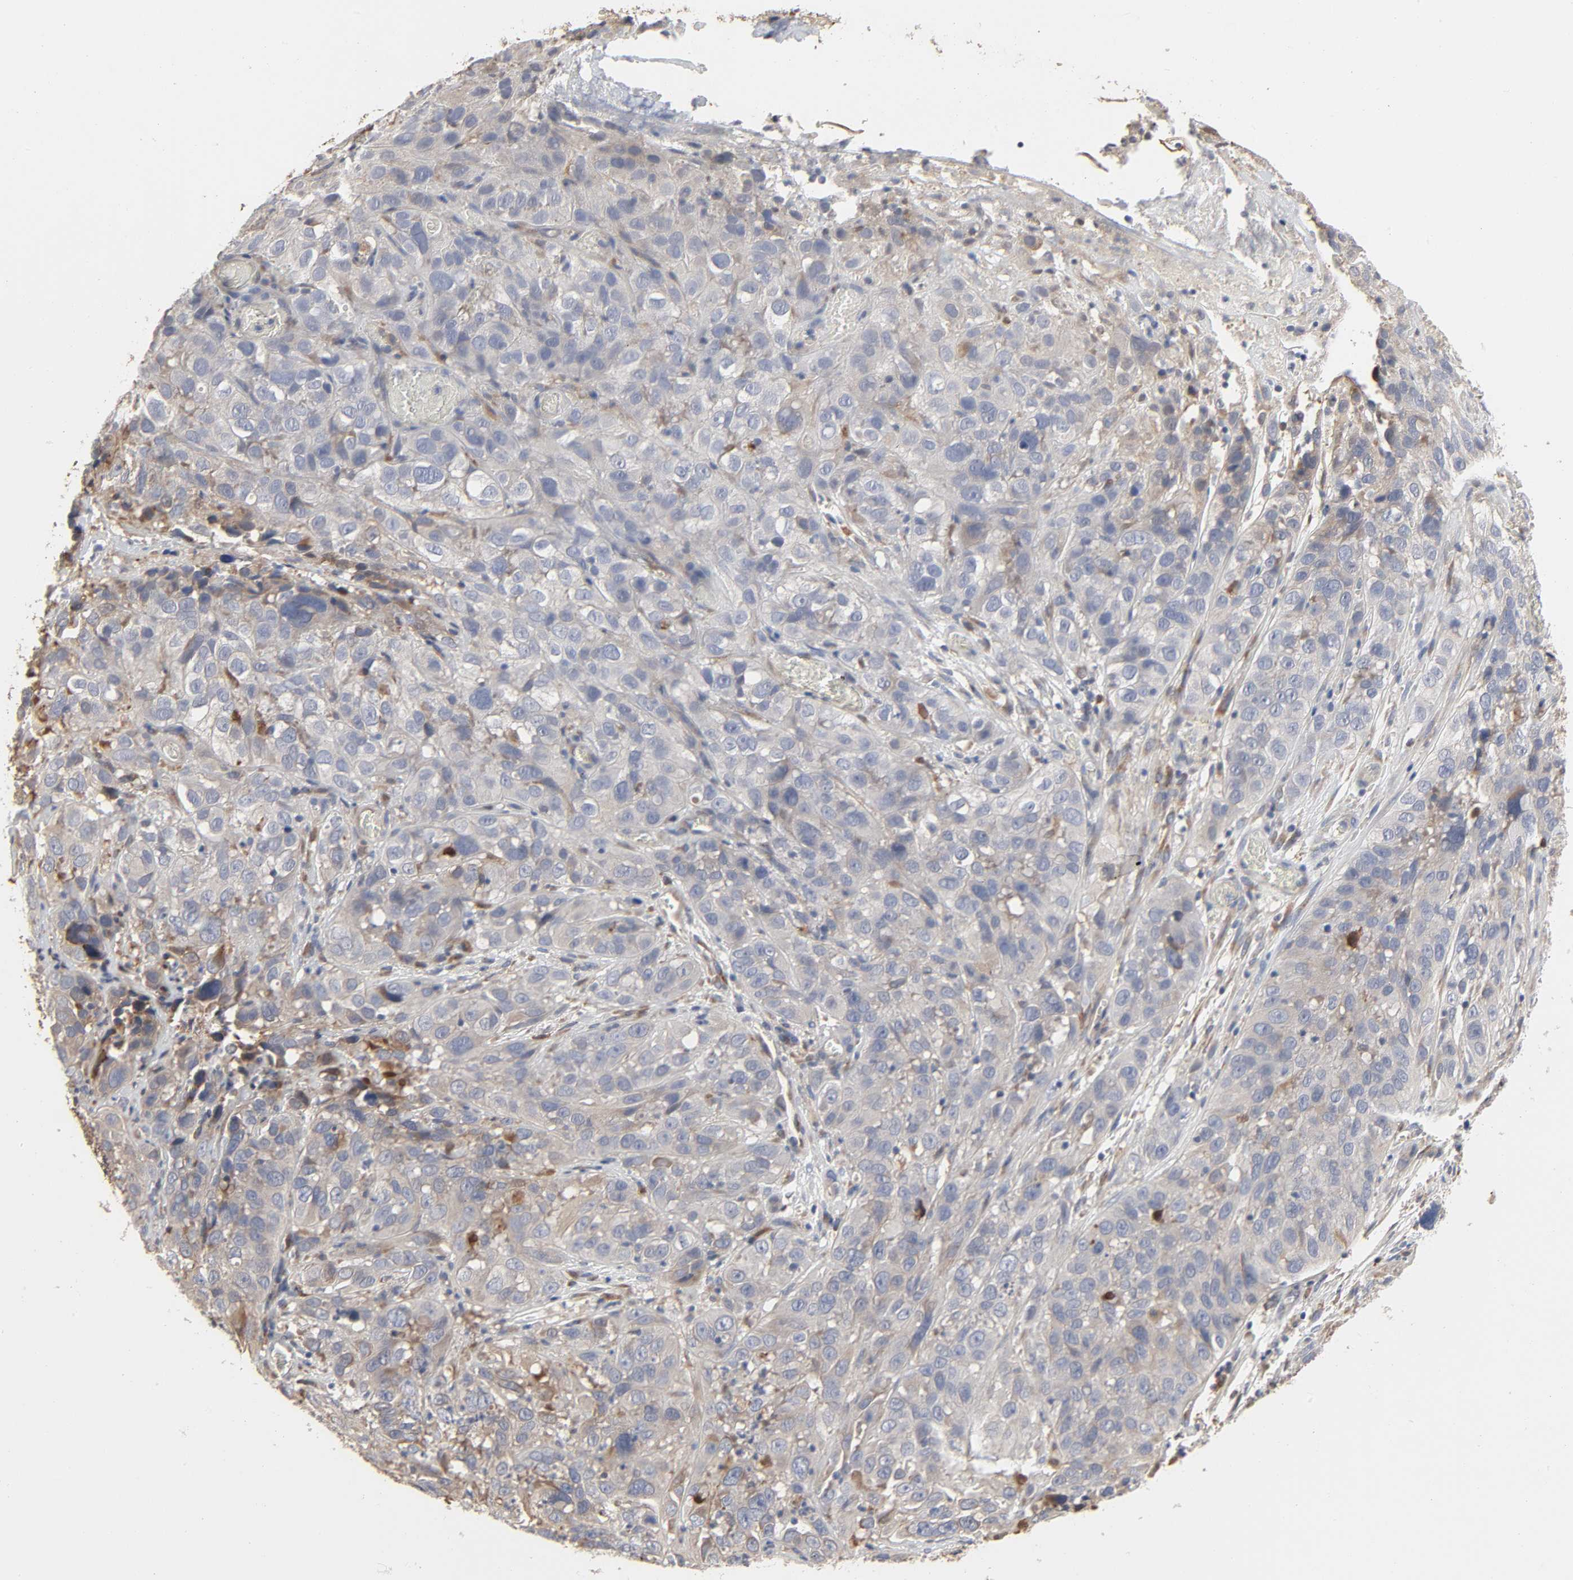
{"staining": {"intensity": "weak", "quantity": "25%-75%", "location": "cytoplasmic/membranous"}, "tissue": "cervical cancer", "cell_type": "Tumor cells", "image_type": "cancer", "snomed": [{"axis": "morphology", "description": "Squamous cell carcinoma, NOS"}, {"axis": "topography", "description": "Cervix"}], "caption": "Human cervical cancer stained with a protein marker exhibits weak staining in tumor cells.", "gene": "NDRG2", "patient": {"sex": "female", "age": 32}}